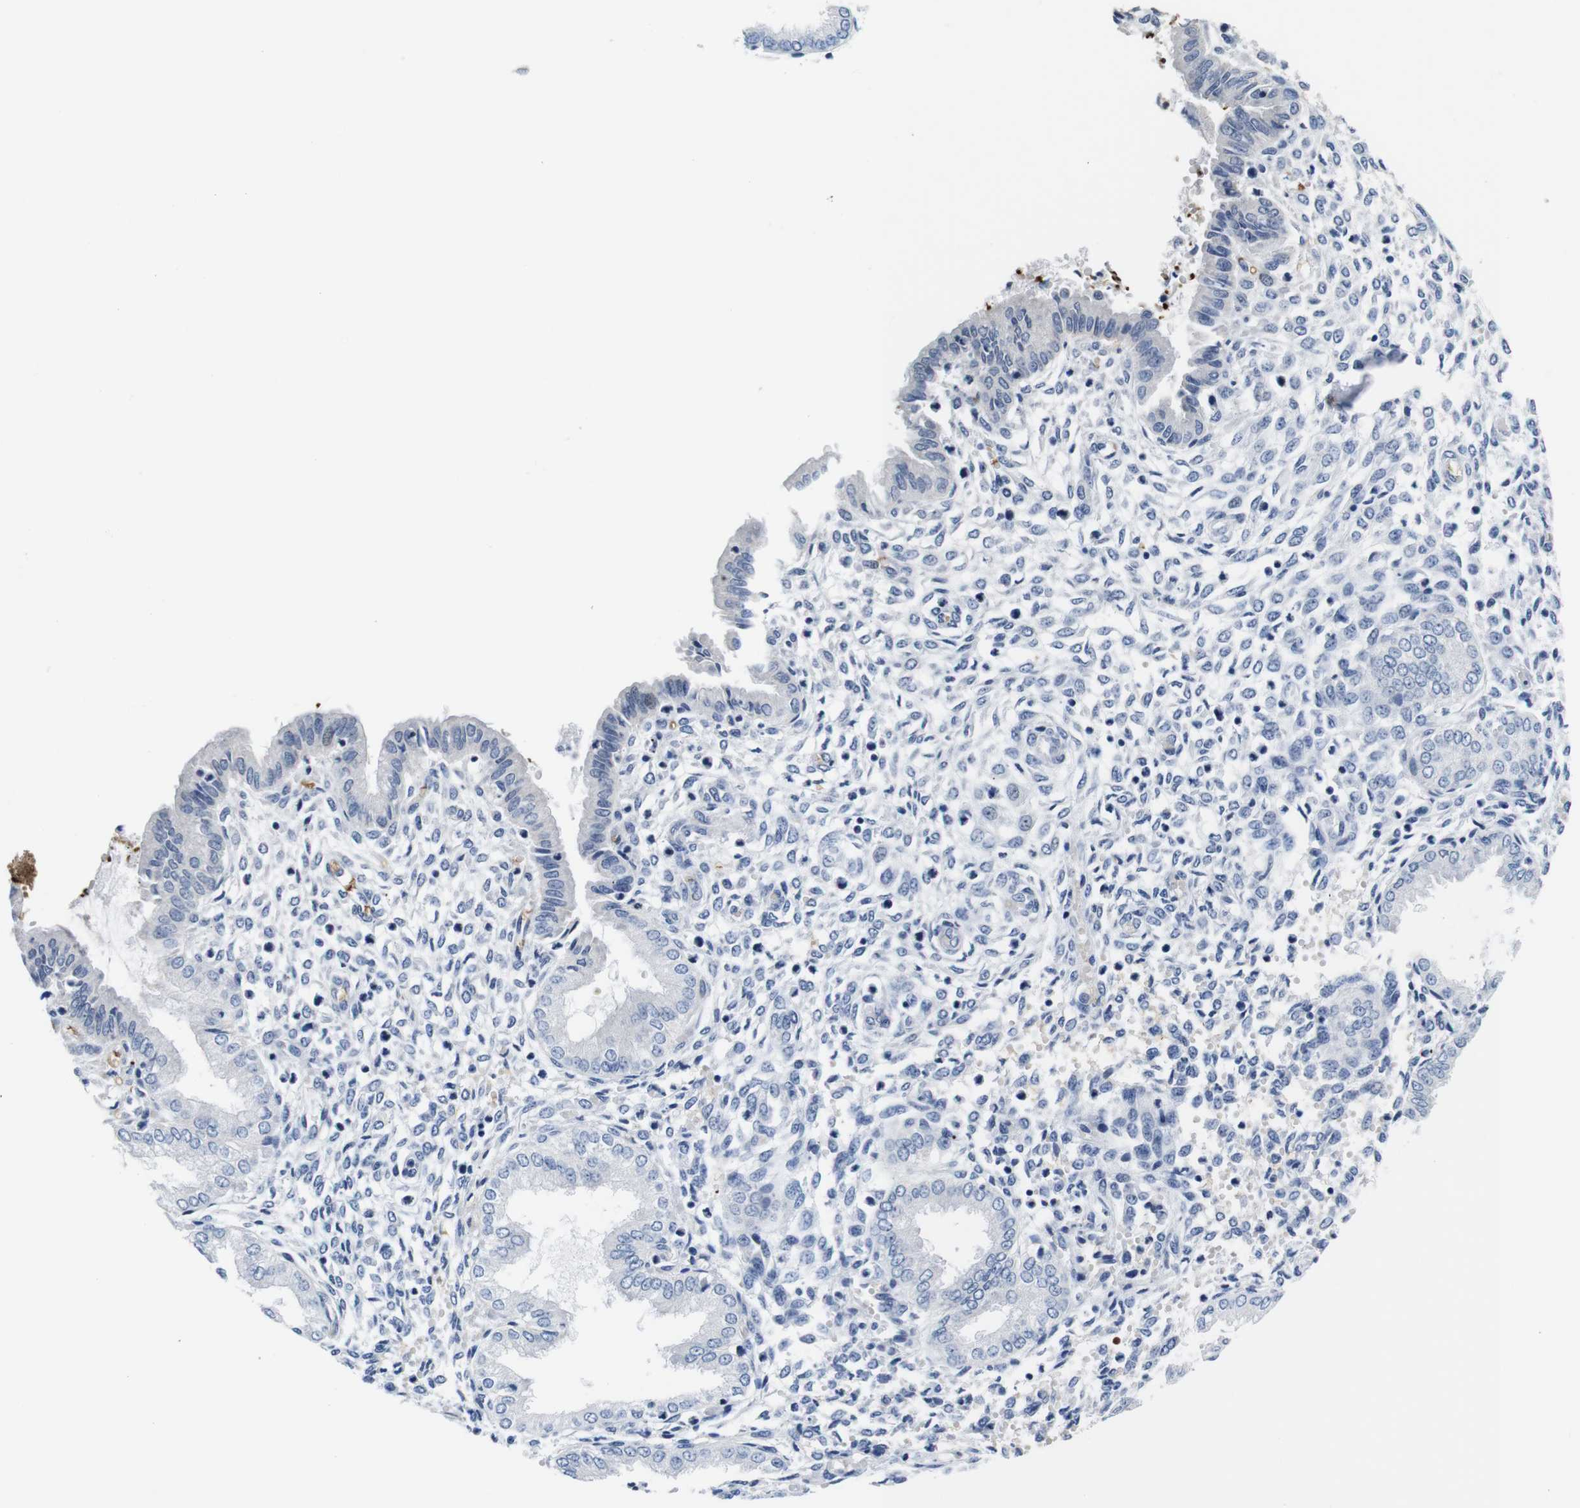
{"staining": {"intensity": "negative", "quantity": "none", "location": "none"}, "tissue": "endometrium", "cell_type": "Cells in endometrial stroma", "image_type": "normal", "snomed": [{"axis": "morphology", "description": "Normal tissue, NOS"}, {"axis": "topography", "description": "Endometrium"}], "caption": "Image shows no significant protein staining in cells in endometrial stroma of normal endometrium. (Stains: DAB IHC with hematoxylin counter stain, Microscopy: brightfield microscopy at high magnification).", "gene": "SOCS3", "patient": {"sex": "female", "age": 33}}